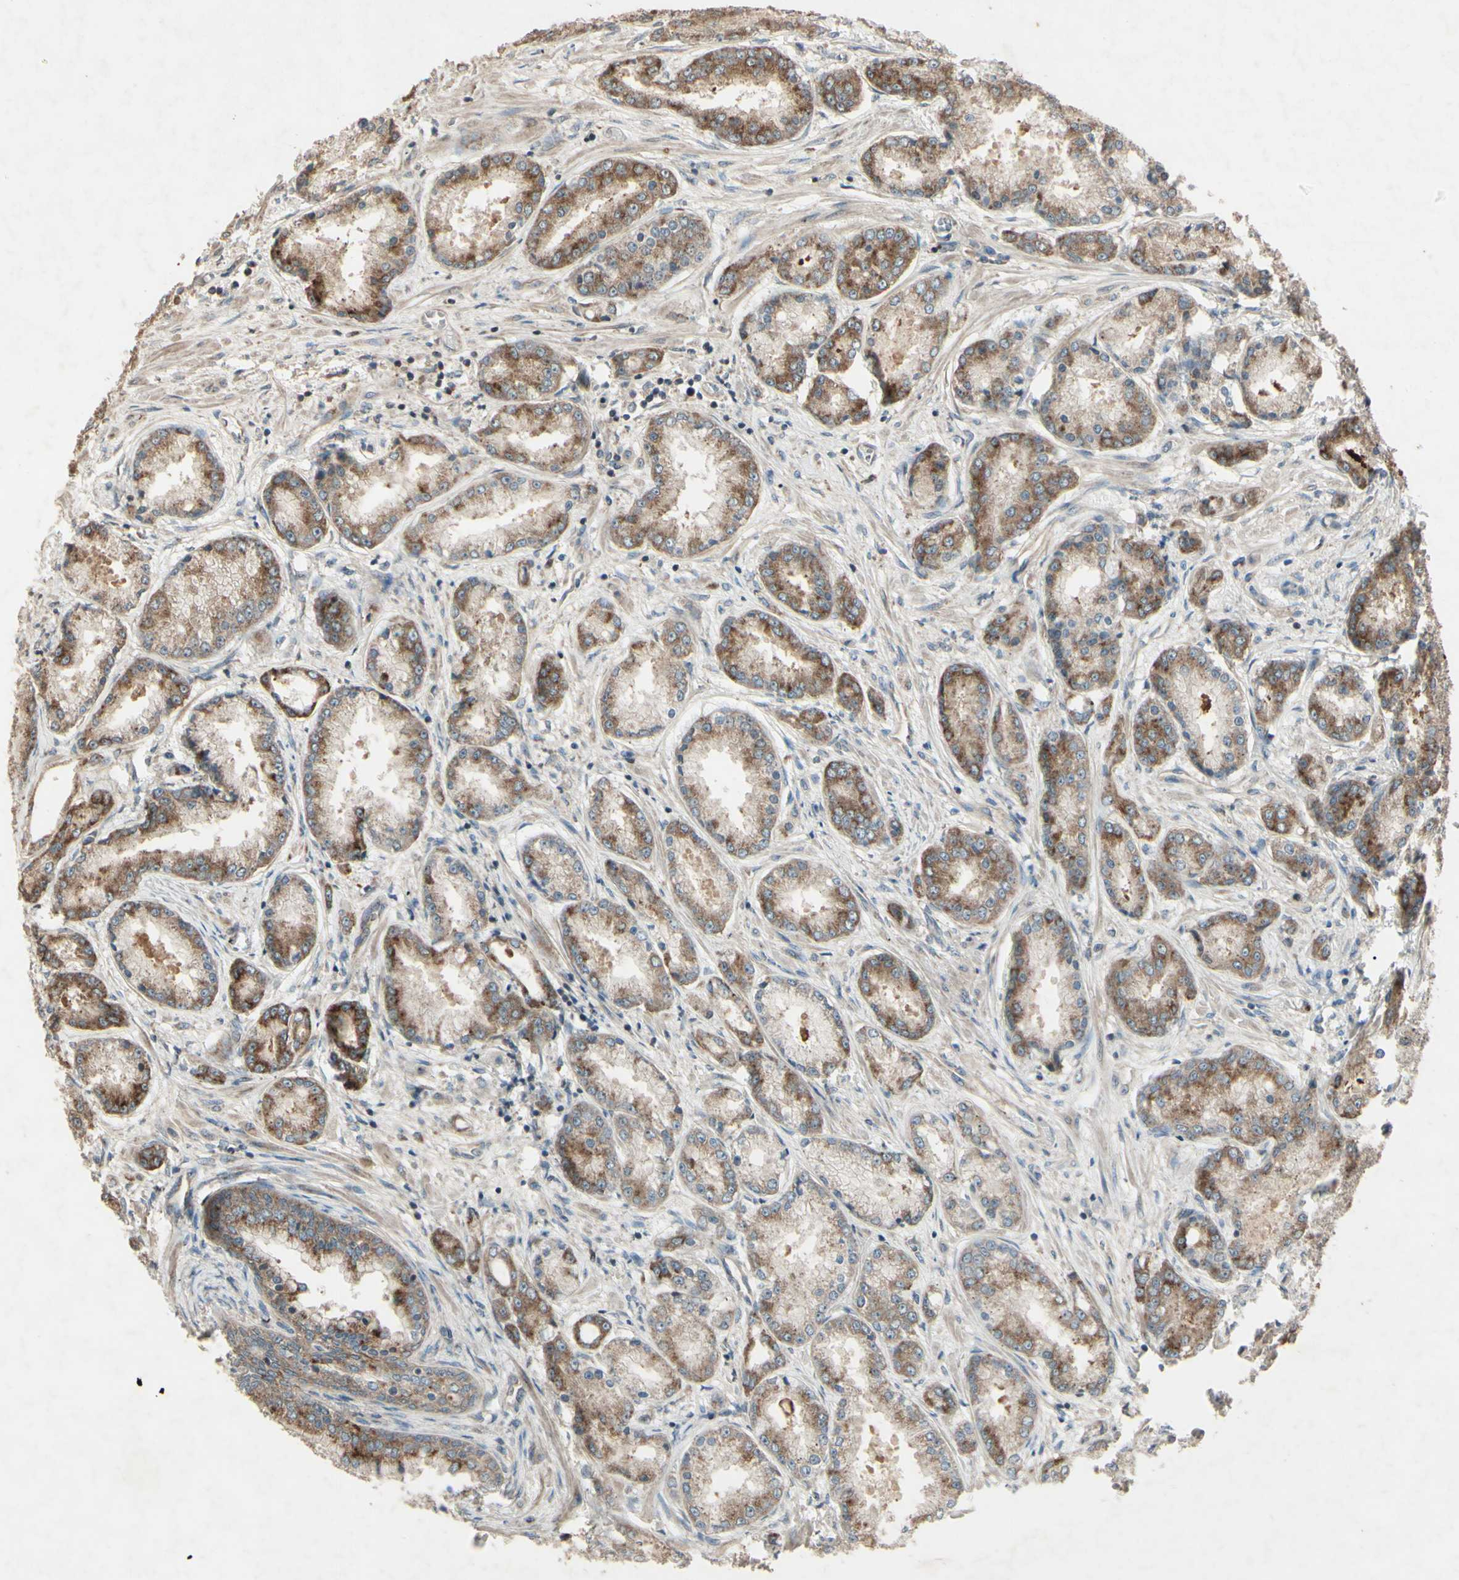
{"staining": {"intensity": "moderate", "quantity": ">75%", "location": "cytoplasmic/membranous"}, "tissue": "prostate cancer", "cell_type": "Tumor cells", "image_type": "cancer", "snomed": [{"axis": "morphology", "description": "Adenocarcinoma, High grade"}, {"axis": "topography", "description": "Prostate"}], "caption": "High-power microscopy captured an IHC image of prostate cancer (adenocarcinoma (high-grade)), revealing moderate cytoplasmic/membranous staining in about >75% of tumor cells.", "gene": "AP1G1", "patient": {"sex": "male", "age": 59}}